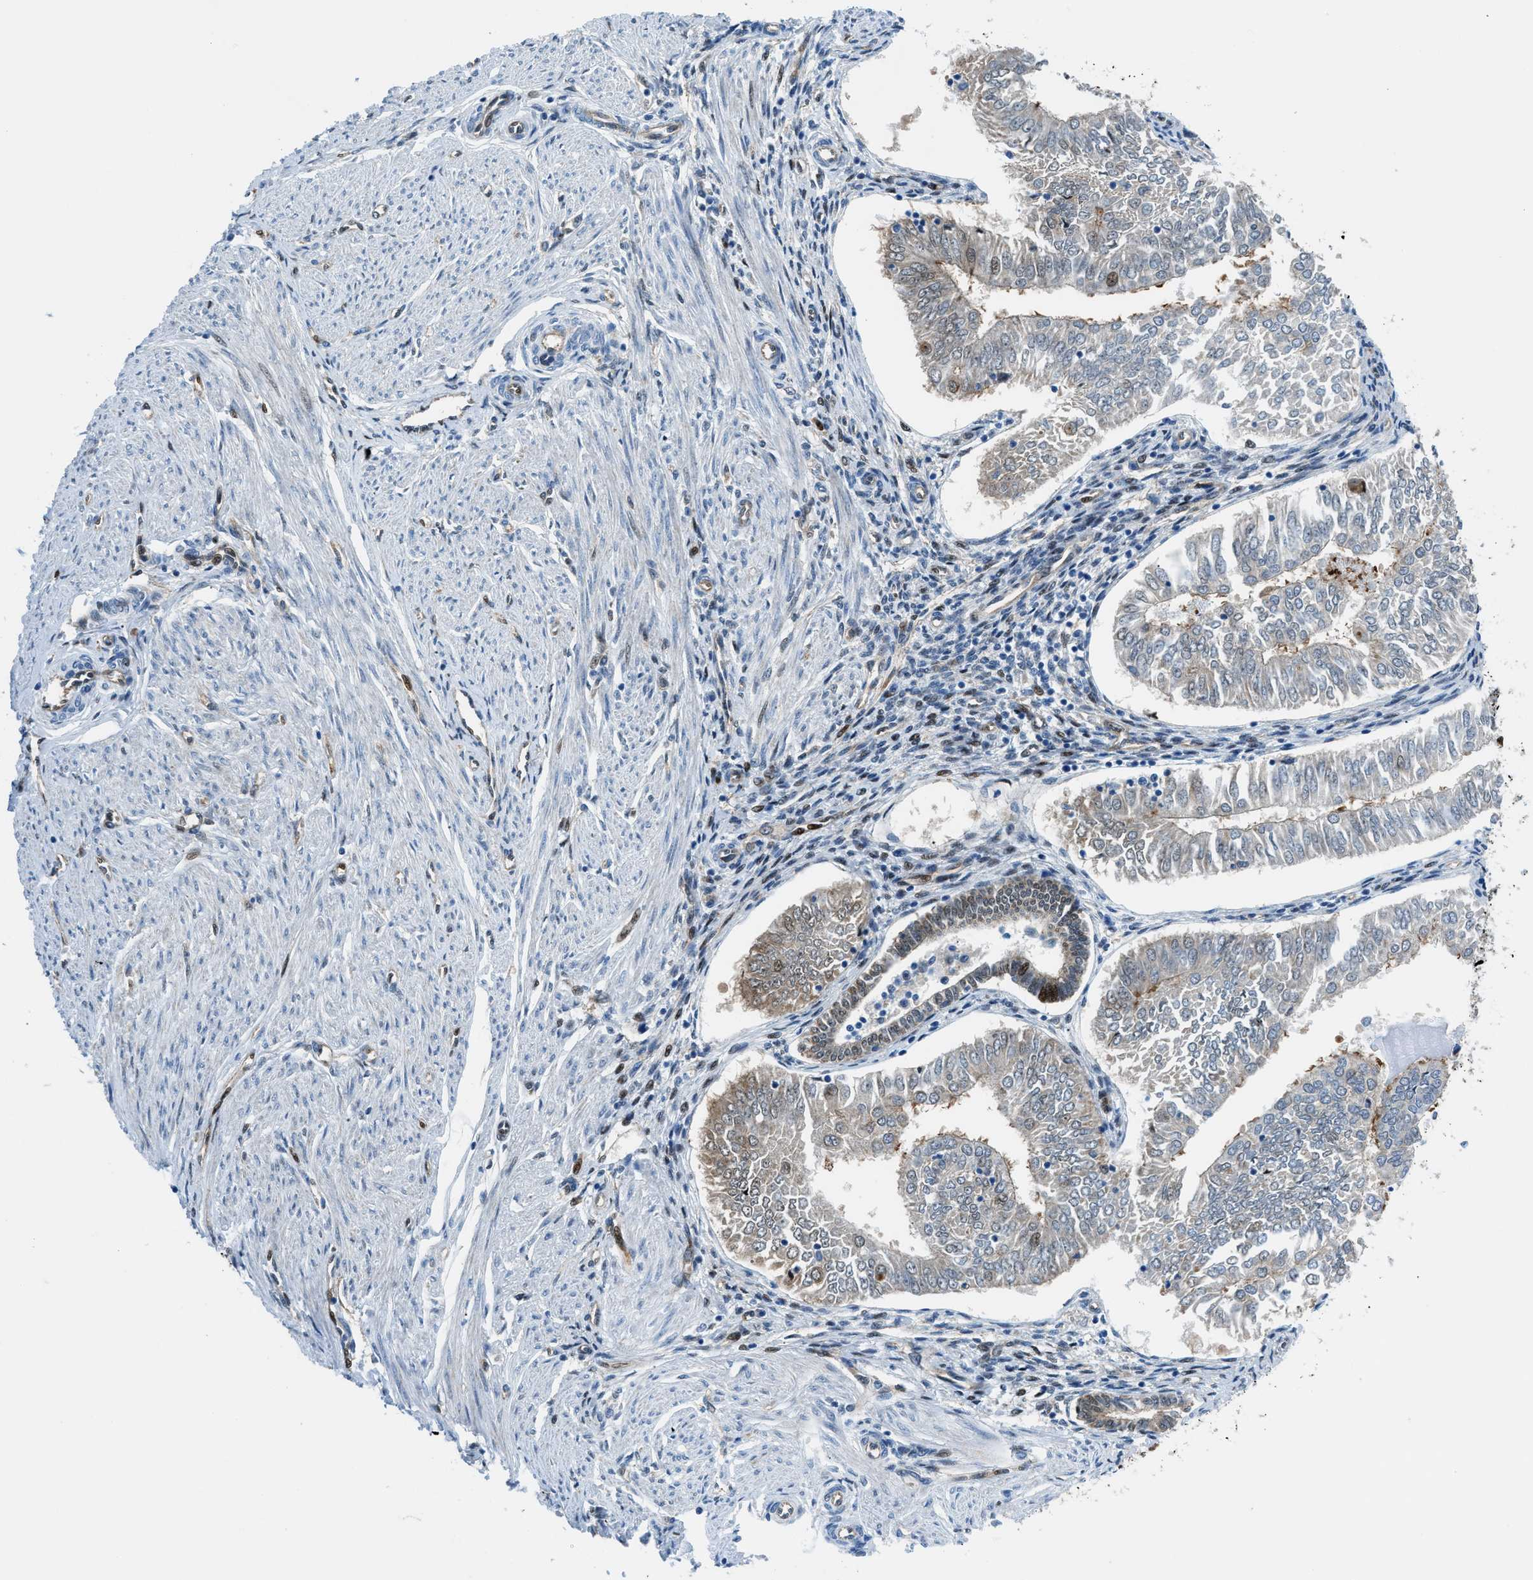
{"staining": {"intensity": "weak", "quantity": "<25%", "location": "cytoplasmic/membranous,nuclear"}, "tissue": "endometrial cancer", "cell_type": "Tumor cells", "image_type": "cancer", "snomed": [{"axis": "morphology", "description": "Adenocarcinoma, NOS"}, {"axis": "topography", "description": "Endometrium"}], "caption": "Adenocarcinoma (endometrial) was stained to show a protein in brown. There is no significant expression in tumor cells.", "gene": "YWHAE", "patient": {"sex": "female", "age": 53}}